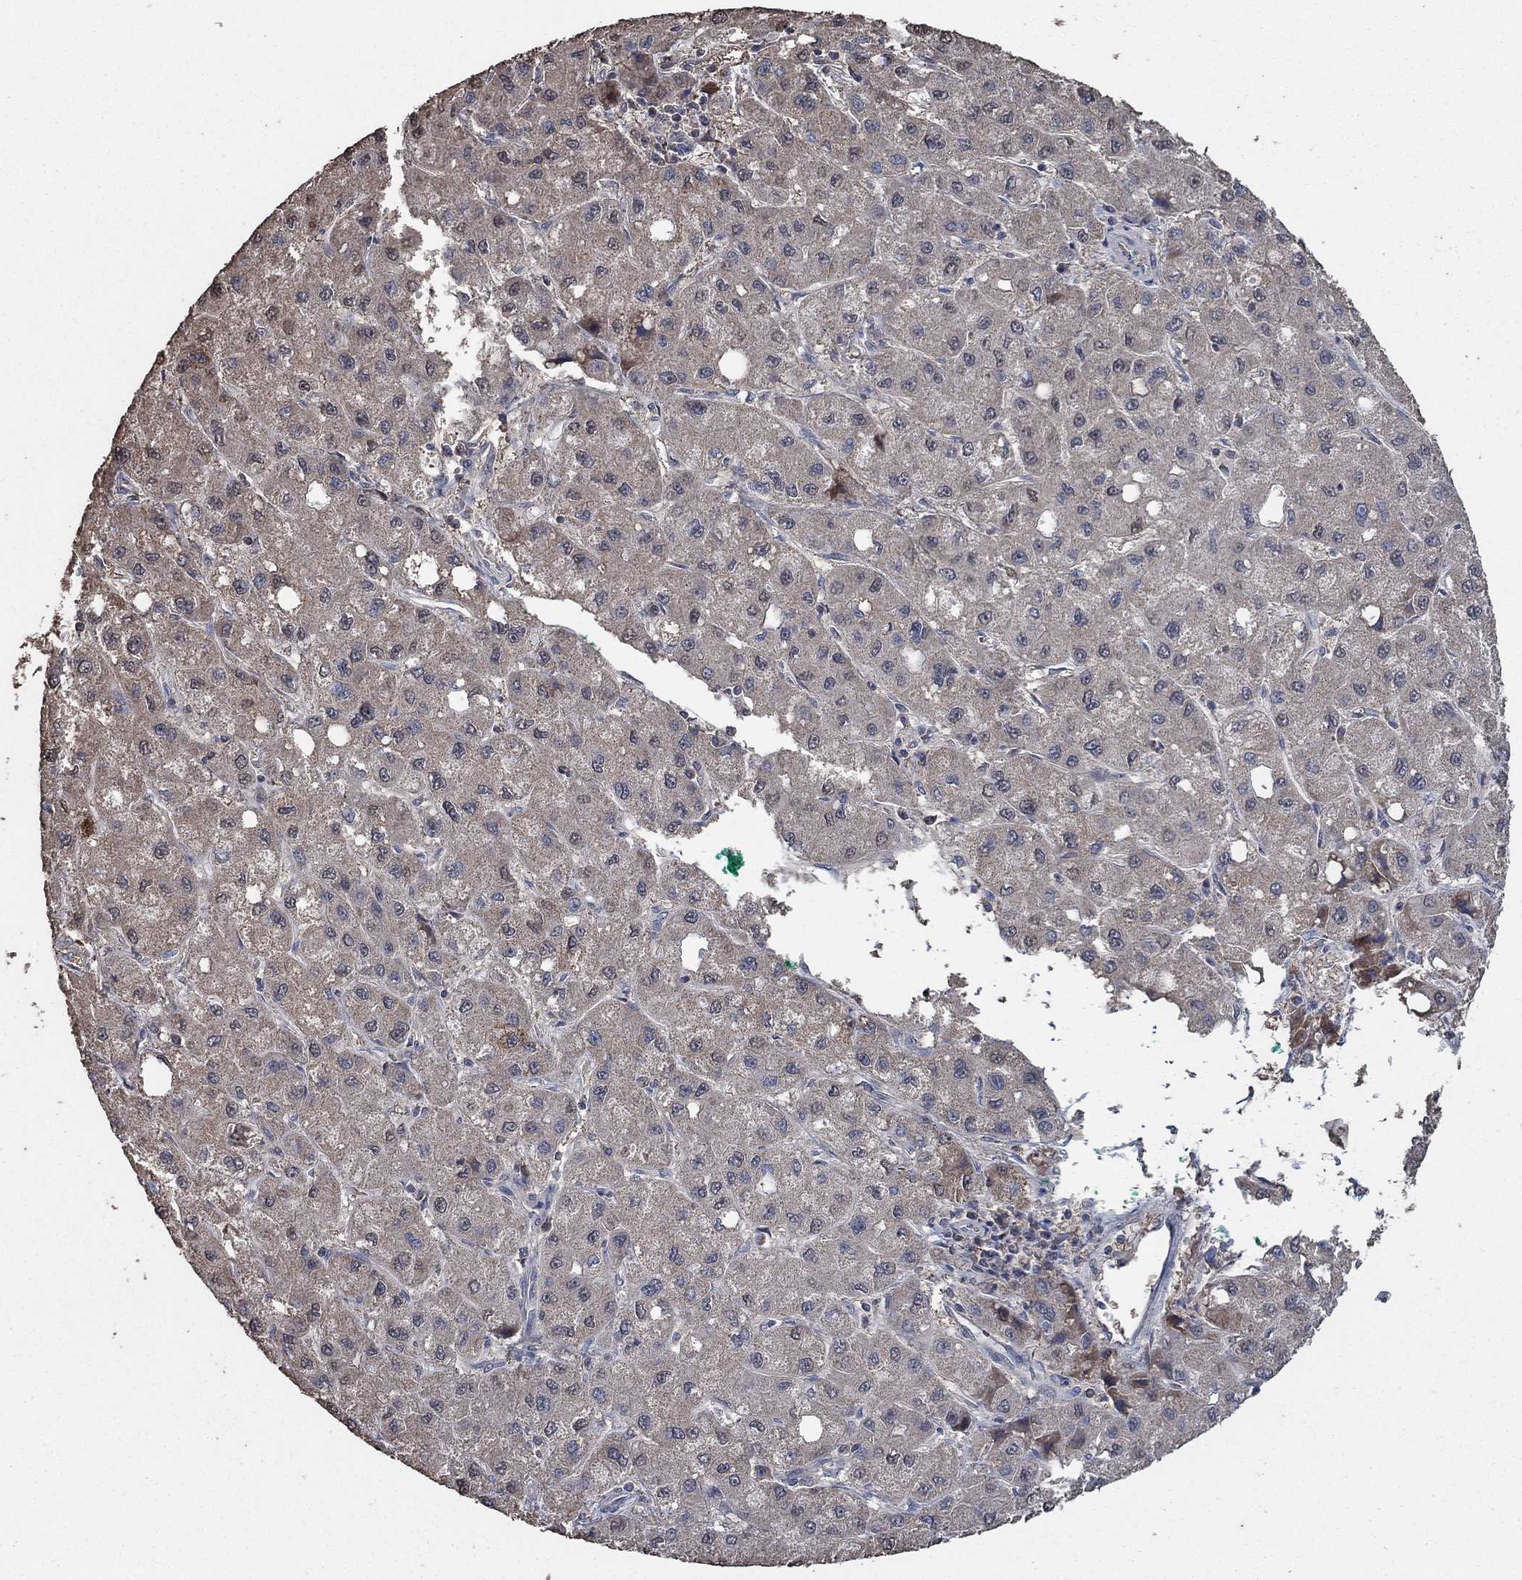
{"staining": {"intensity": "moderate", "quantity": "<25%", "location": "cytoplasmic/membranous"}, "tissue": "liver cancer", "cell_type": "Tumor cells", "image_type": "cancer", "snomed": [{"axis": "morphology", "description": "Carcinoma, Hepatocellular, NOS"}, {"axis": "topography", "description": "Liver"}], "caption": "High-magnification brightfield microscopy of liver hepatocellular carcinoma stained with DAB (brown) and counterstained with hematoxylin (blue). tumor cells exhibit moderate cytoplasmic/membranous expression is present in about<25% of cells.", "gene": "MRPS24", "patient": {"sex": "male", "age": 73}}